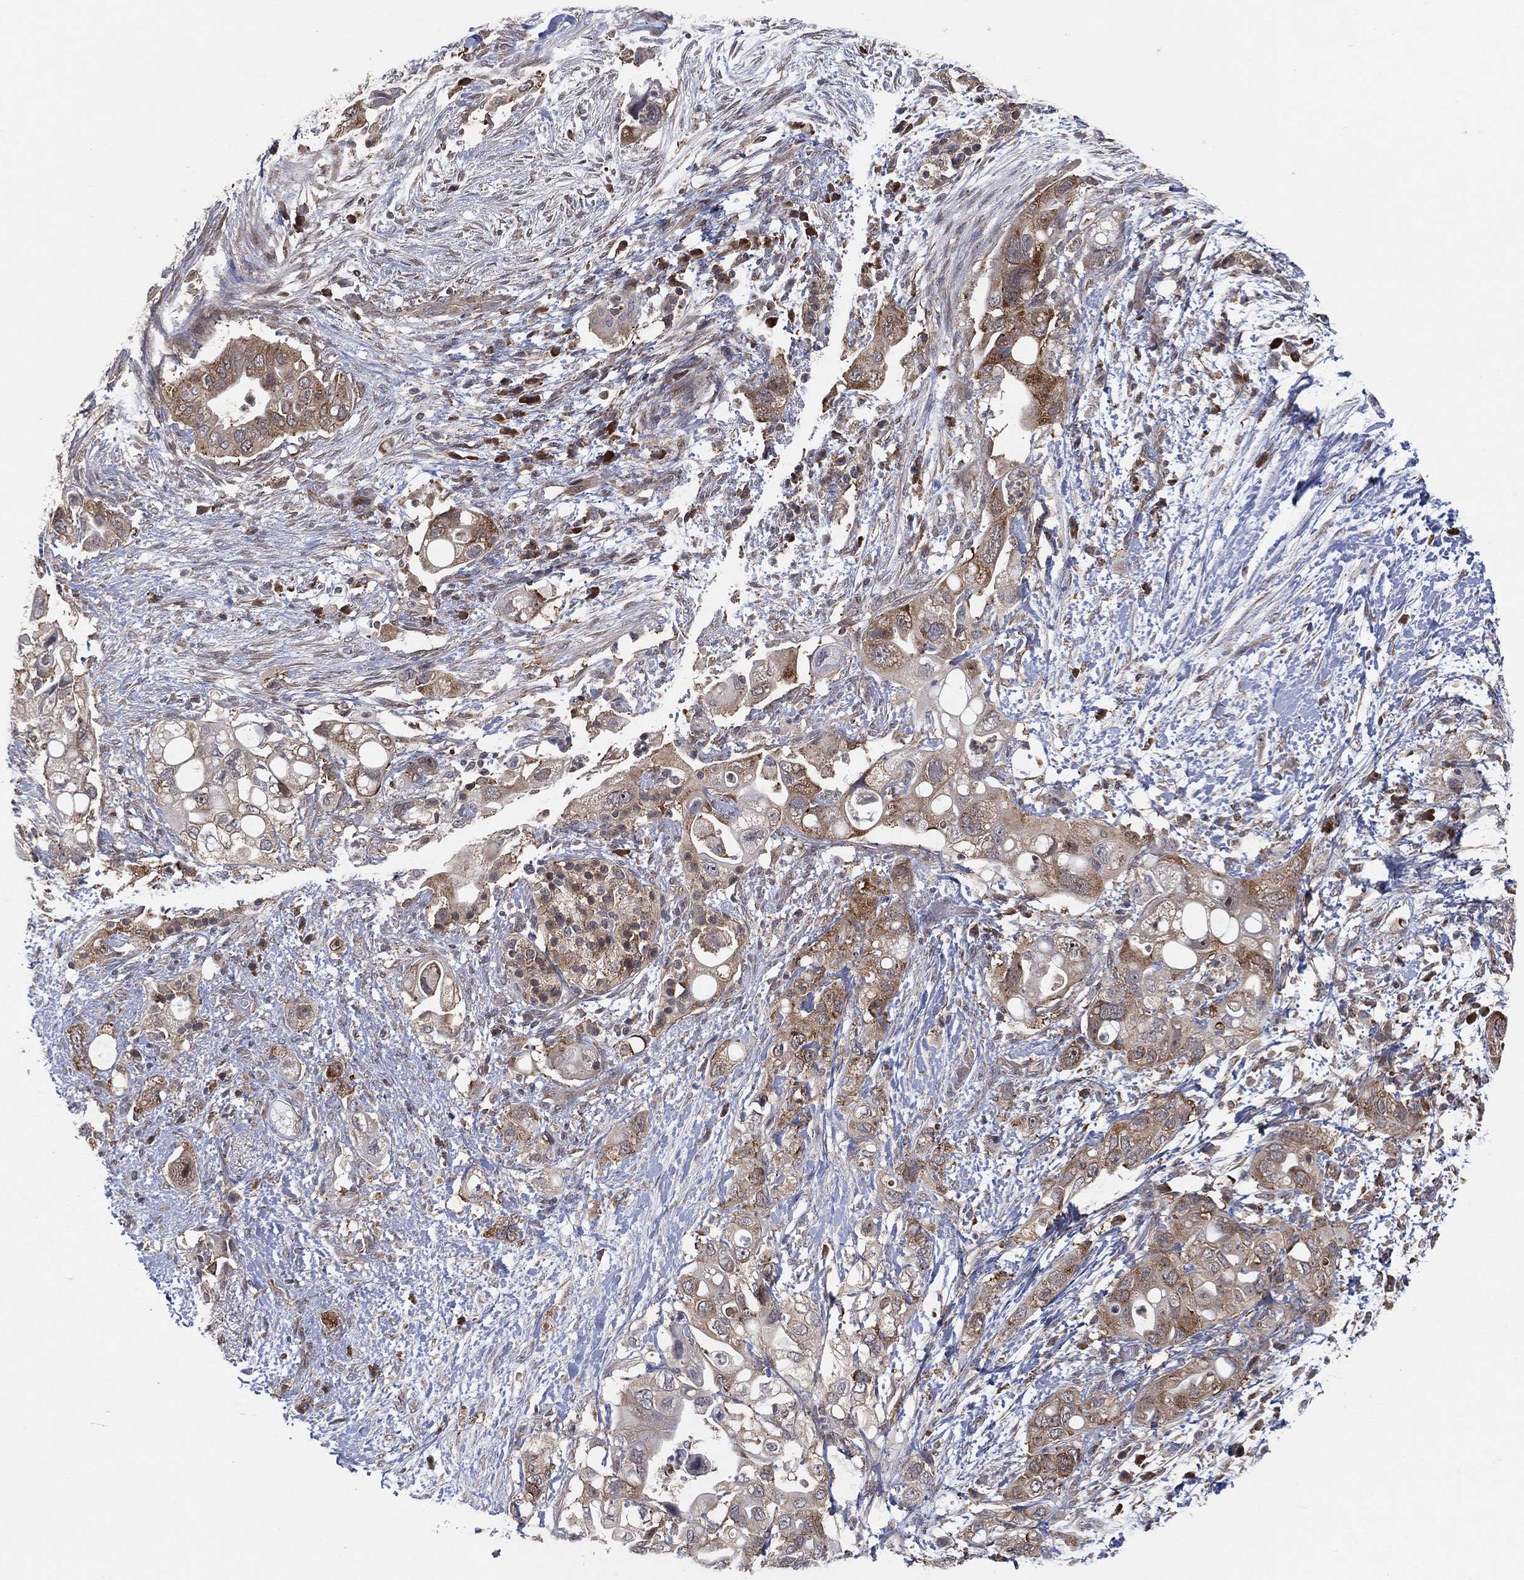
{"staining": {"intensity": "moderate", "quantity": "25%-75%", "location": "cytoplasmic/membranous"}, "tissue": "pancreatic cancer", "cell_type": "Tumor cells", "image_type": "cancer", "snomed": [{"axis": "morphology", "description": "Adenocarcinoma, NOS"}, {"axis": "topography", "description": "Pancreas"}], "caption": "Protein analysis of pancreatic cancer (adenocarcinoma) tissue exhibits moderate cytoplasmic/membranous positivity in about 25%-75% of tumor cells.", "gene": "TMTC4", "patient": {"sex": "female", "age": 72}}